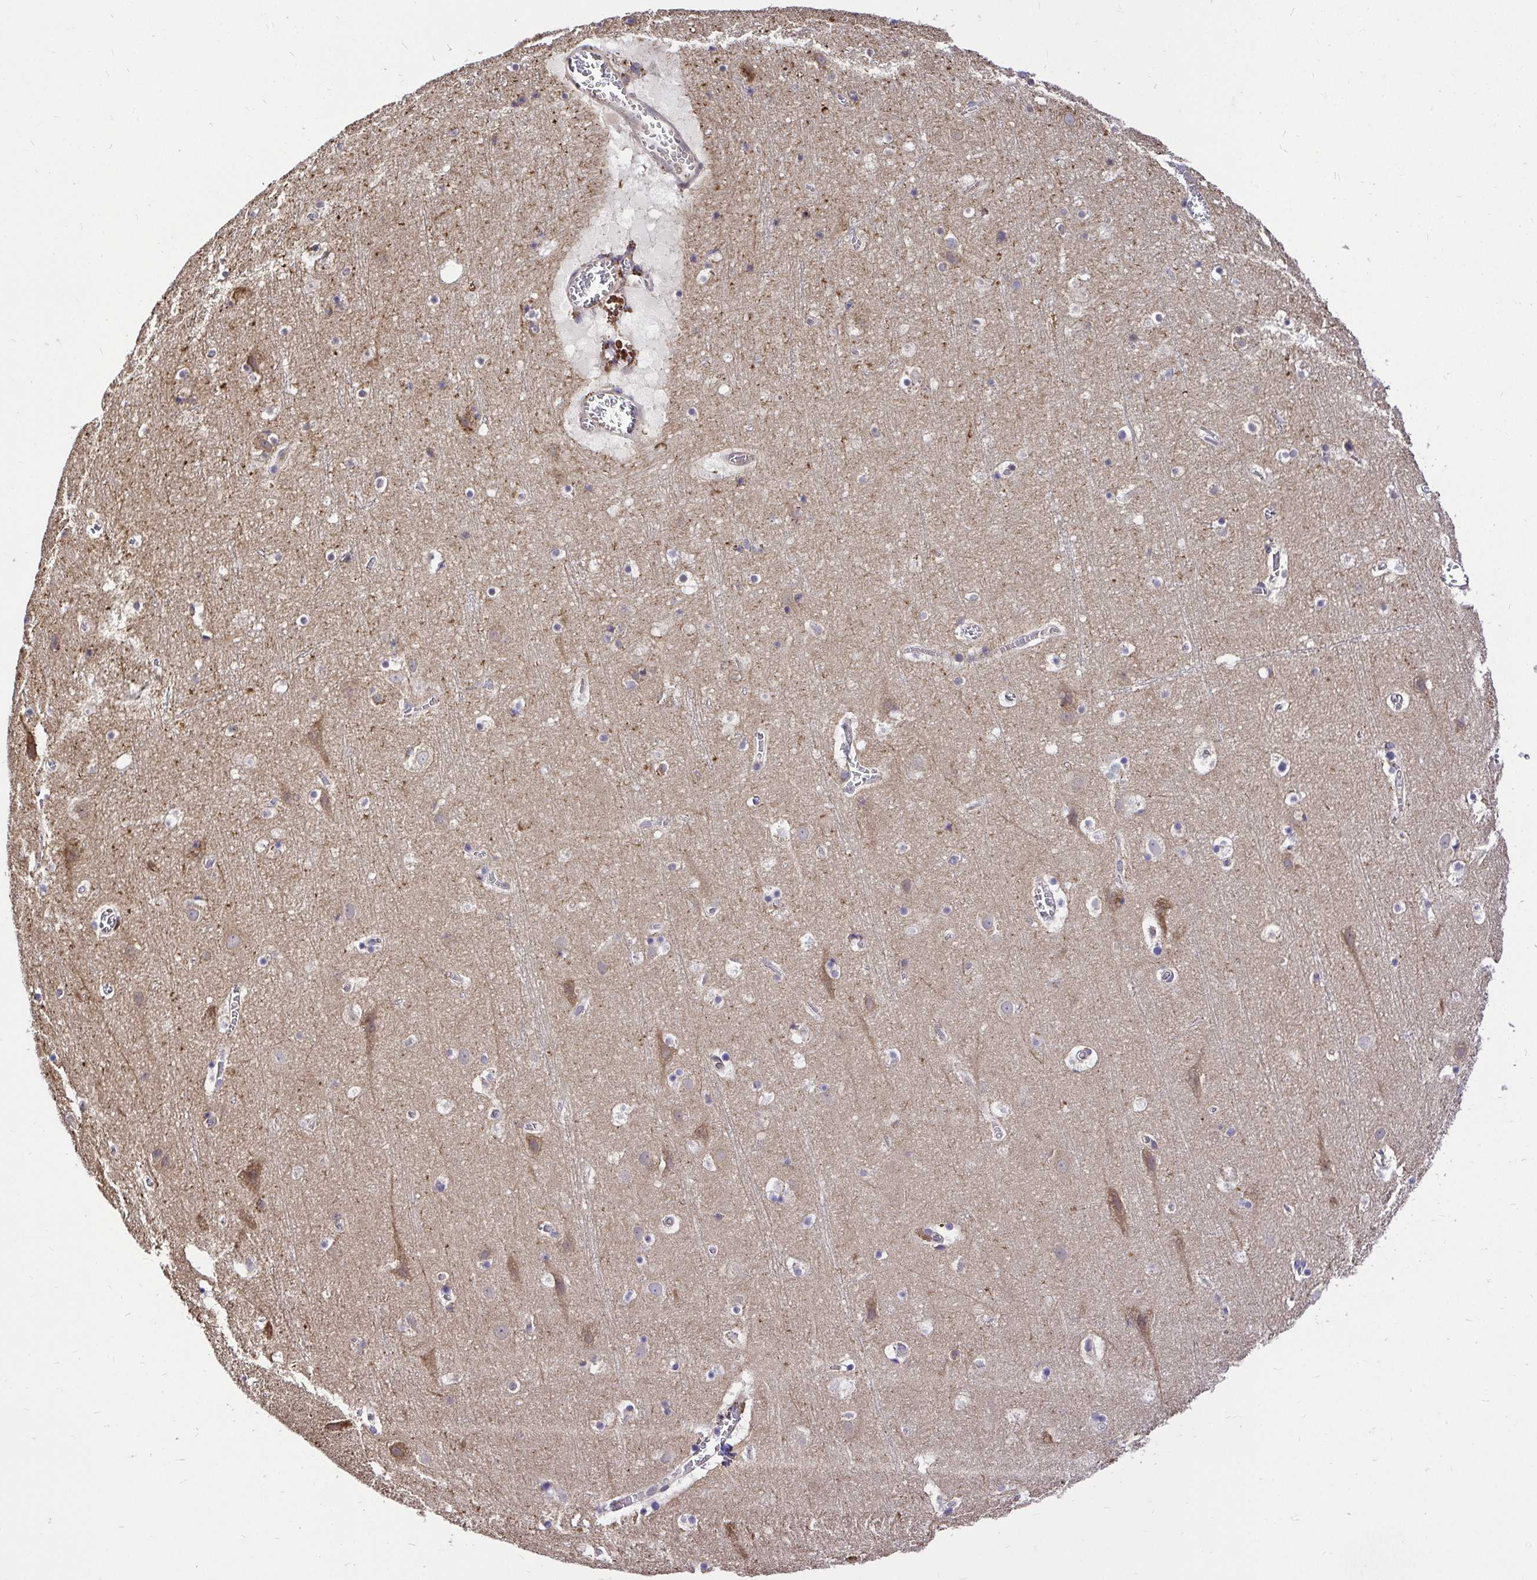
{"staining": {"intensity": "weak", "quantity": ">75%", "location": "cytoplasmic/membranous"}, "tissue": "cerebral cortex", "cell_type": "Endothelial cells", "image_type": "normal", "snomed": [{"axis": "morphology", "description": "Normal tissue, NOS"}, {"axis": "topography", "description": "Cerebral cortex"}], "caption": "This micrograph shows immunohistochemistry (IHC) staining of normal human cerebral cortex, with low weak cytoplasmic/membranous expression in about >75% of endothelial cells.", "gene": "CCDC122", "patient": {"sex": "female", "age": 42}}